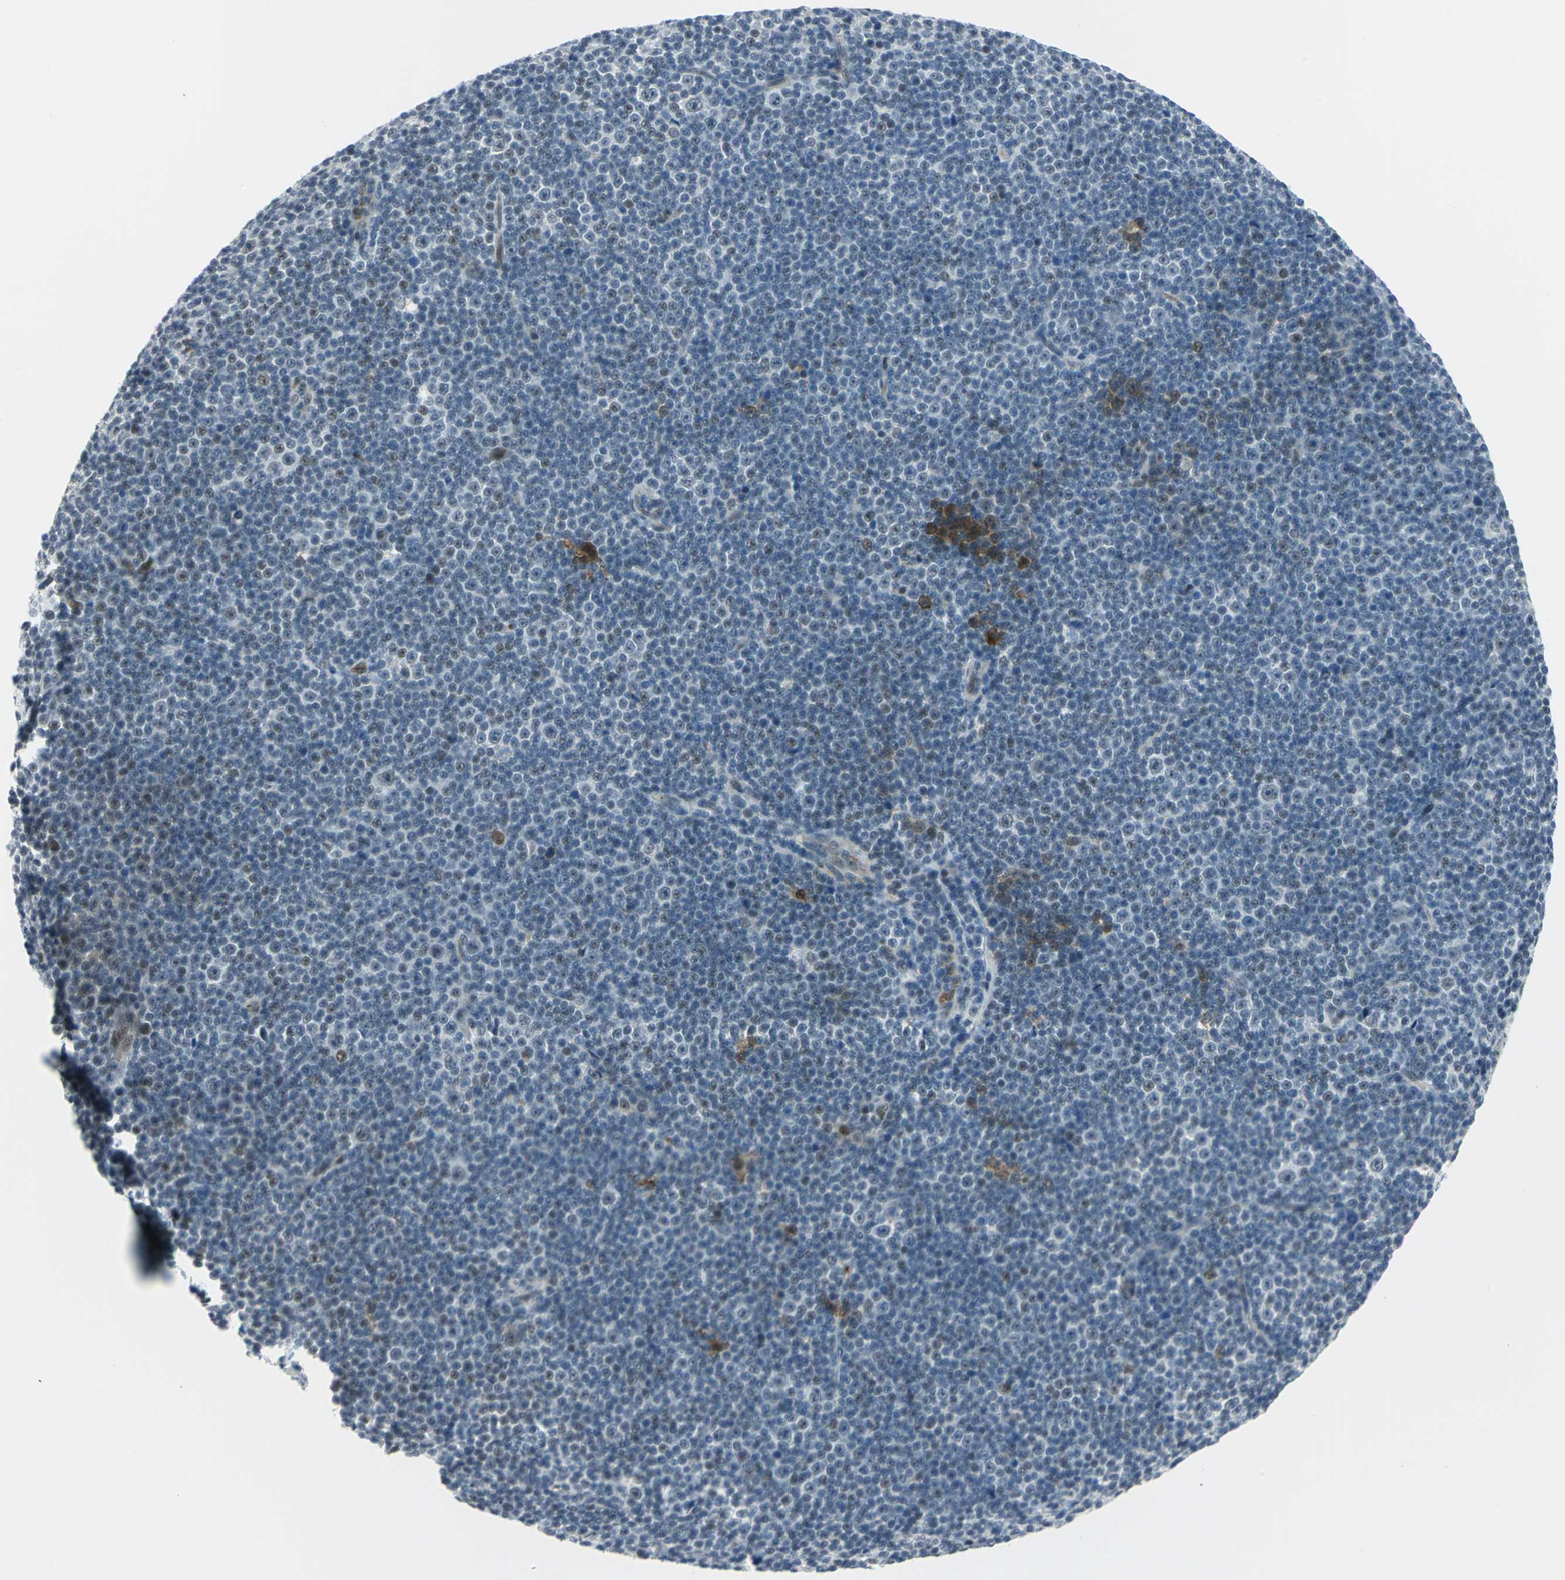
{"staining": {"intensity": "weak", "quantity": "<25%", "location": "cytoplasmic/membranous,nuclear"}, "tissue": "lymphoma", "cell_type": "Tumor cells", "image_type": "cancer", "snomed": [{"axis": "morphology", "description": "Malignant lymphoma, non-Hodgkin's type, Low grade"}, {"axis": "topography", "description": "Lymph node"}], "caption": "This is an immunohistochemistry (IHC) image of human low-grade malignant lymphoma, non-Hodgkin's type. There is no positivity in tumor cells.", "gene": "MTMR10", "patient": {"sex": "female", "age": 67}}